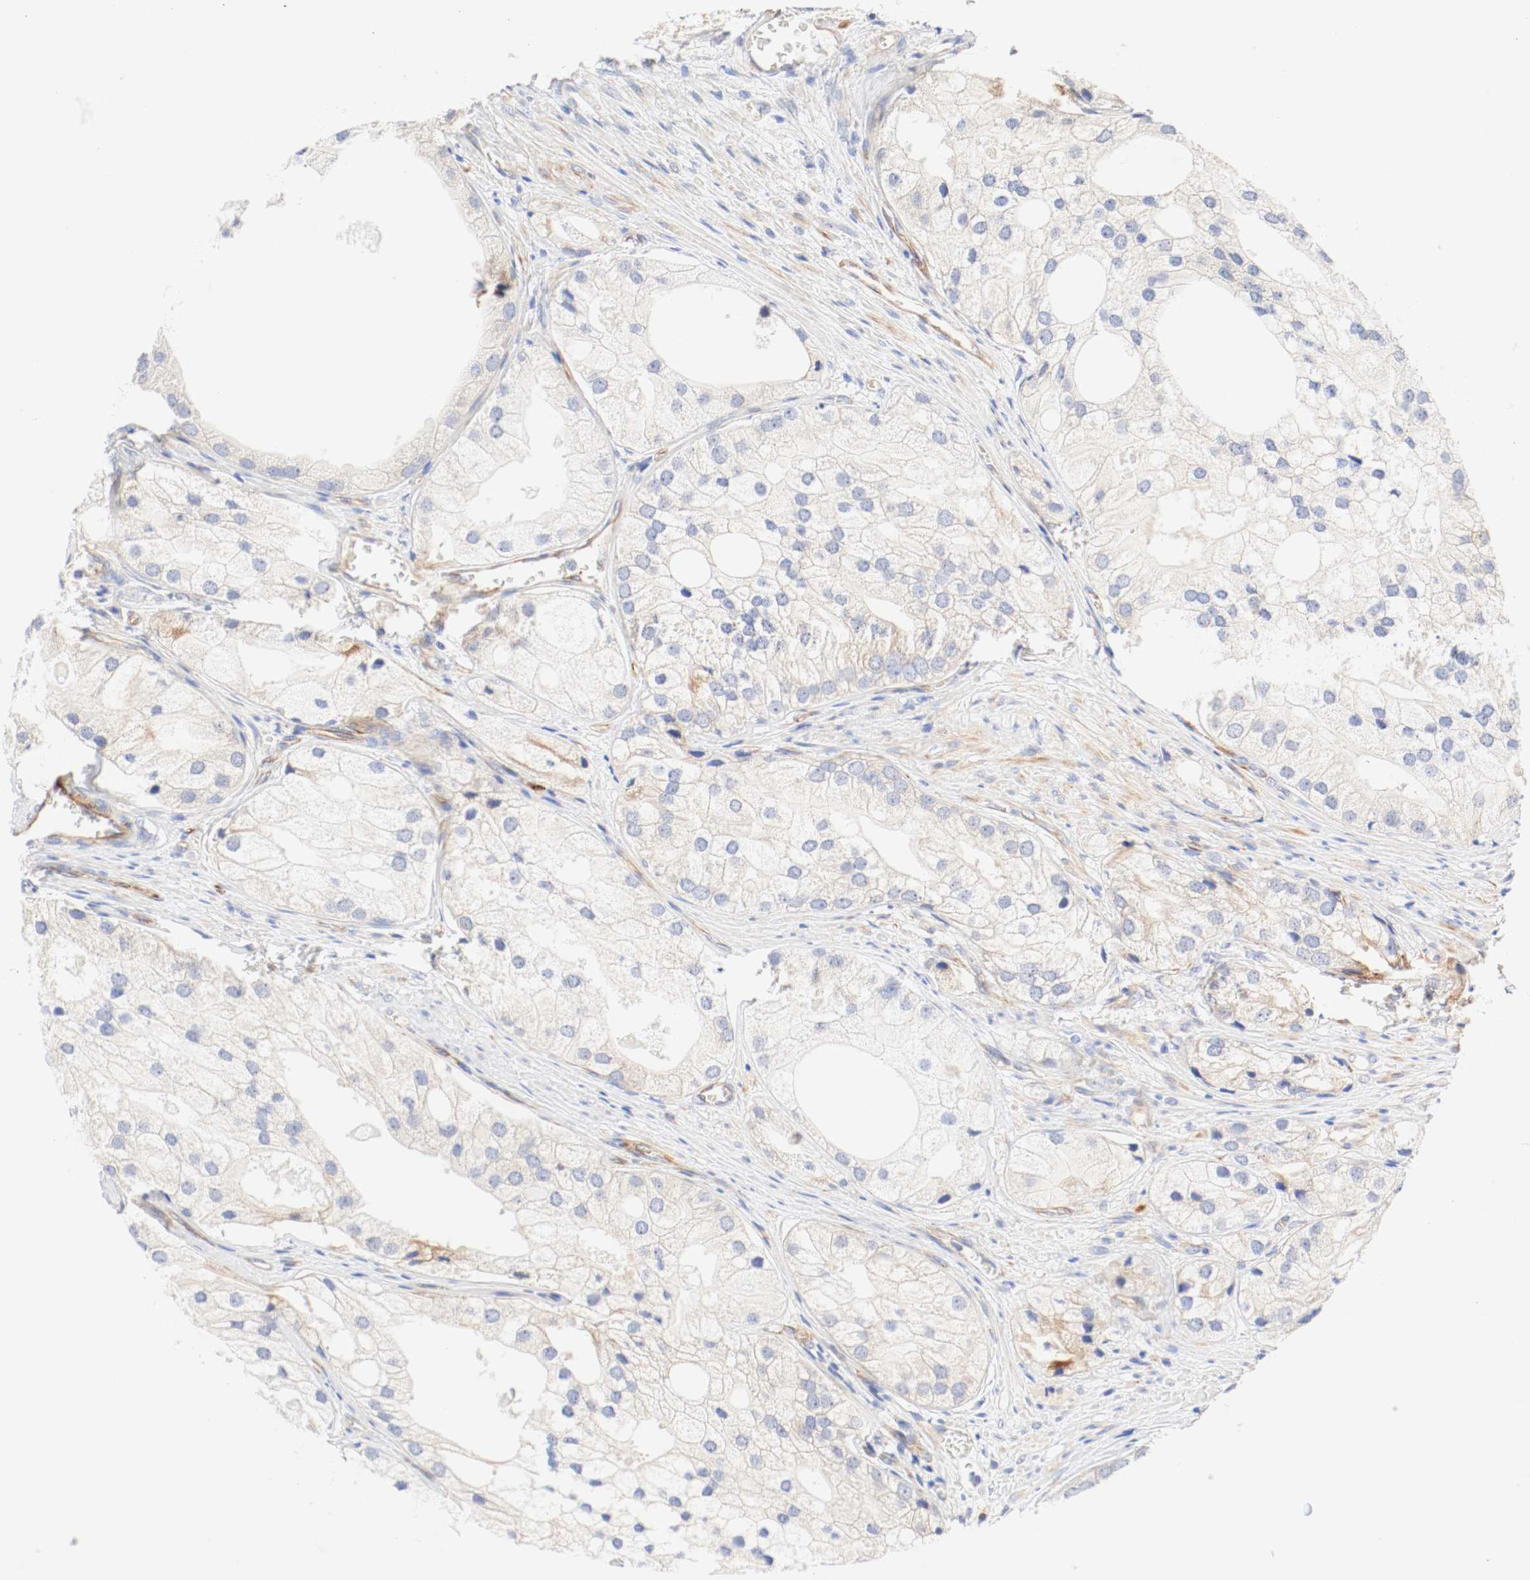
{"staining": {"intensity": "weak", "quantity": "25%-75%", "location": "cytoplasmic/membranous"}, "tissue": "prostate cancer", "cell_type": "Tumor cells", "image_type": "cancer", "snomed": [{"axis": "morphology", "description": "Adenocarcinoma, Low grade"}, {"axis": "topography", "description": "Prostate"}], "caption": "Immunohistochemical staining of prostate cancer (low-grade adenocarcinoma) reveals low levels of weak cytoplasmic/membranous expression in about 25%-75% of tumor cells.", "gene": "GIT1", "patient": {"sex": "male", "age": 69}}